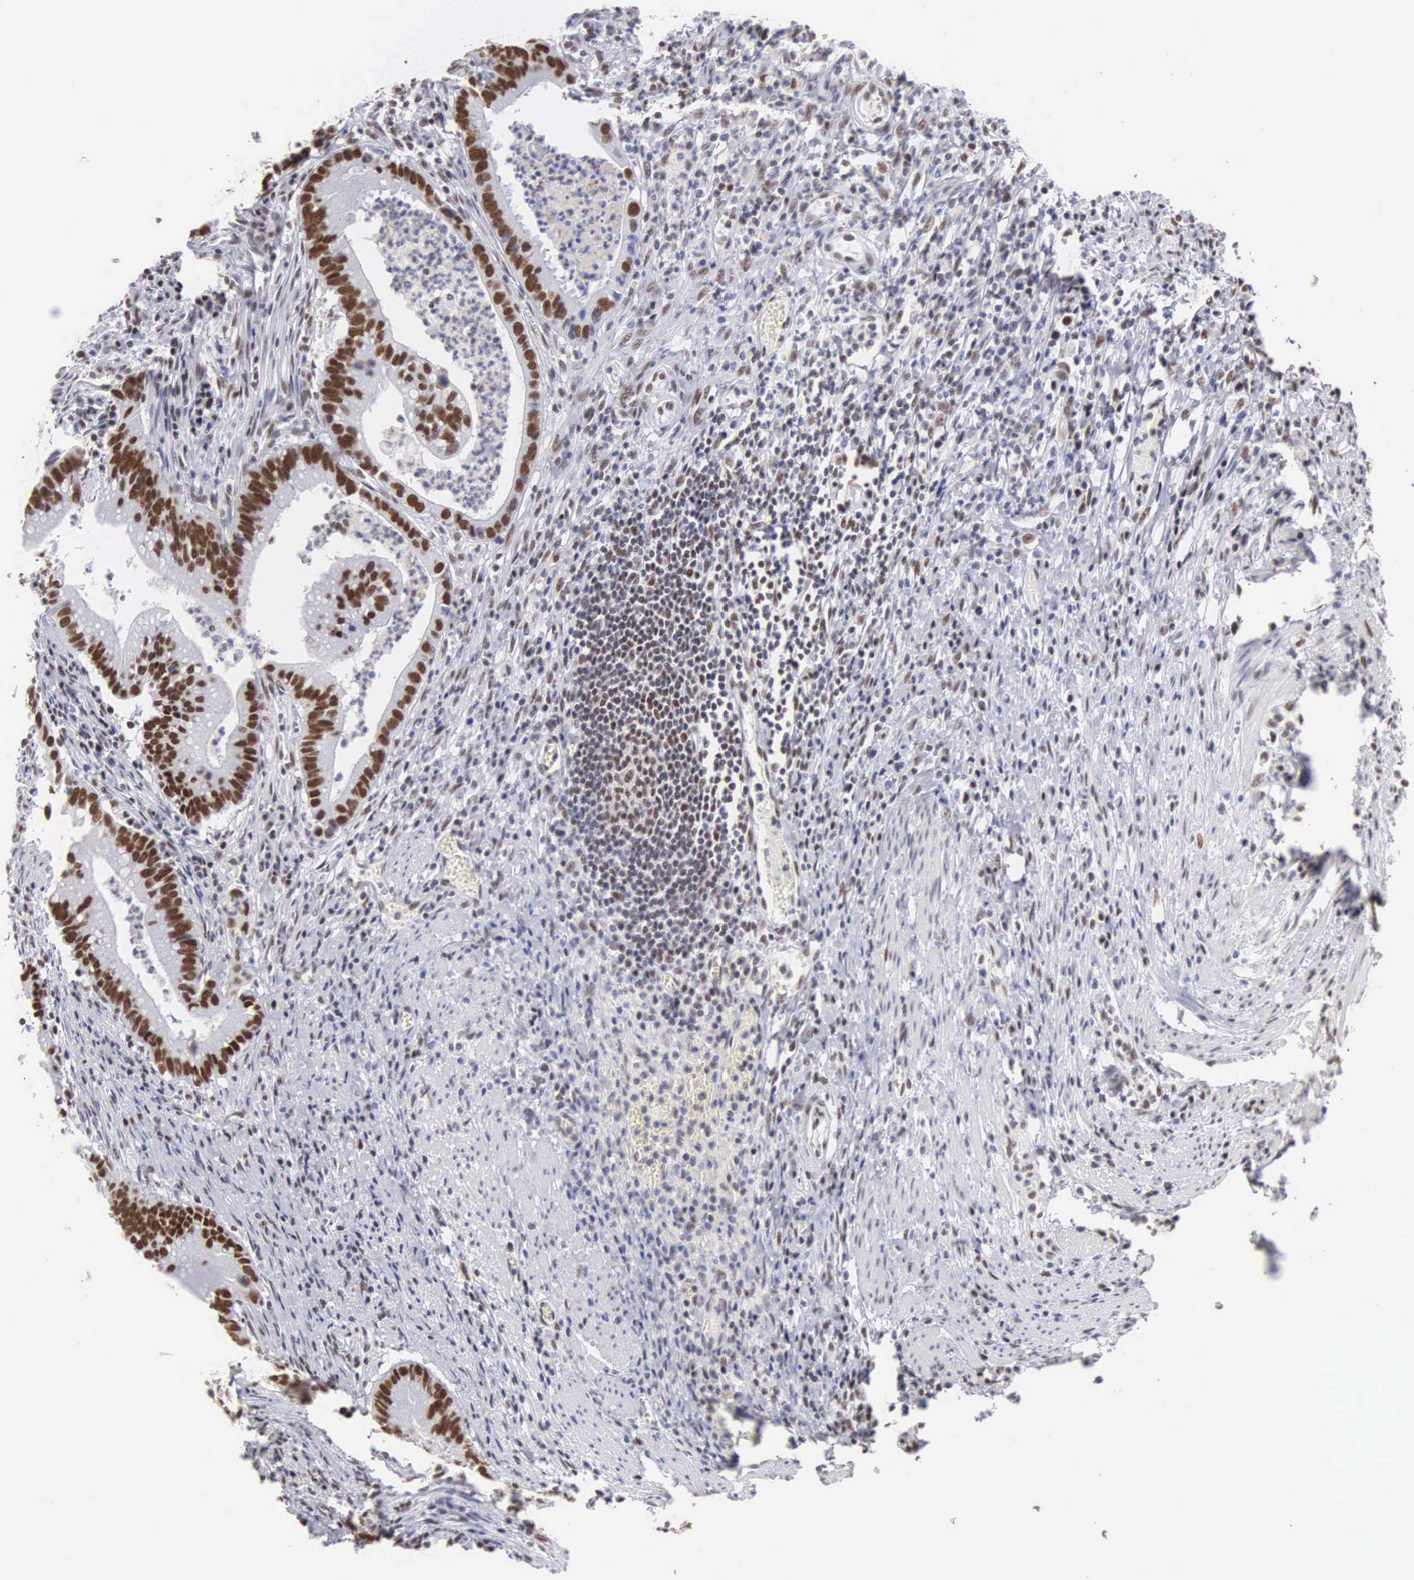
{"staining": {"intensity": "strong", "quantity": ">75%", "location": "nuclear"}, "tissue": "colorectal cancer", "cell_type": "Tumor cells", "image_type": "cancer", "snomed": [{"axis": "morphology", "description": "Adenocarcinoma, NOS"}, {"axis": "topography", "description": "Rectum"}], "caption": "Immunohistochemistry photomicrograph of neoplastic tissue: colorectal cancer (adenocarcinoma) stained using immunohistochemistry (IHC) displays high levels of strong protein expression localized specifically in the nuclear of tumor cells, appearing as a nuclear brown color.", "gene": "CSTF2", "patient": {"sex": "female", "age": 81}}